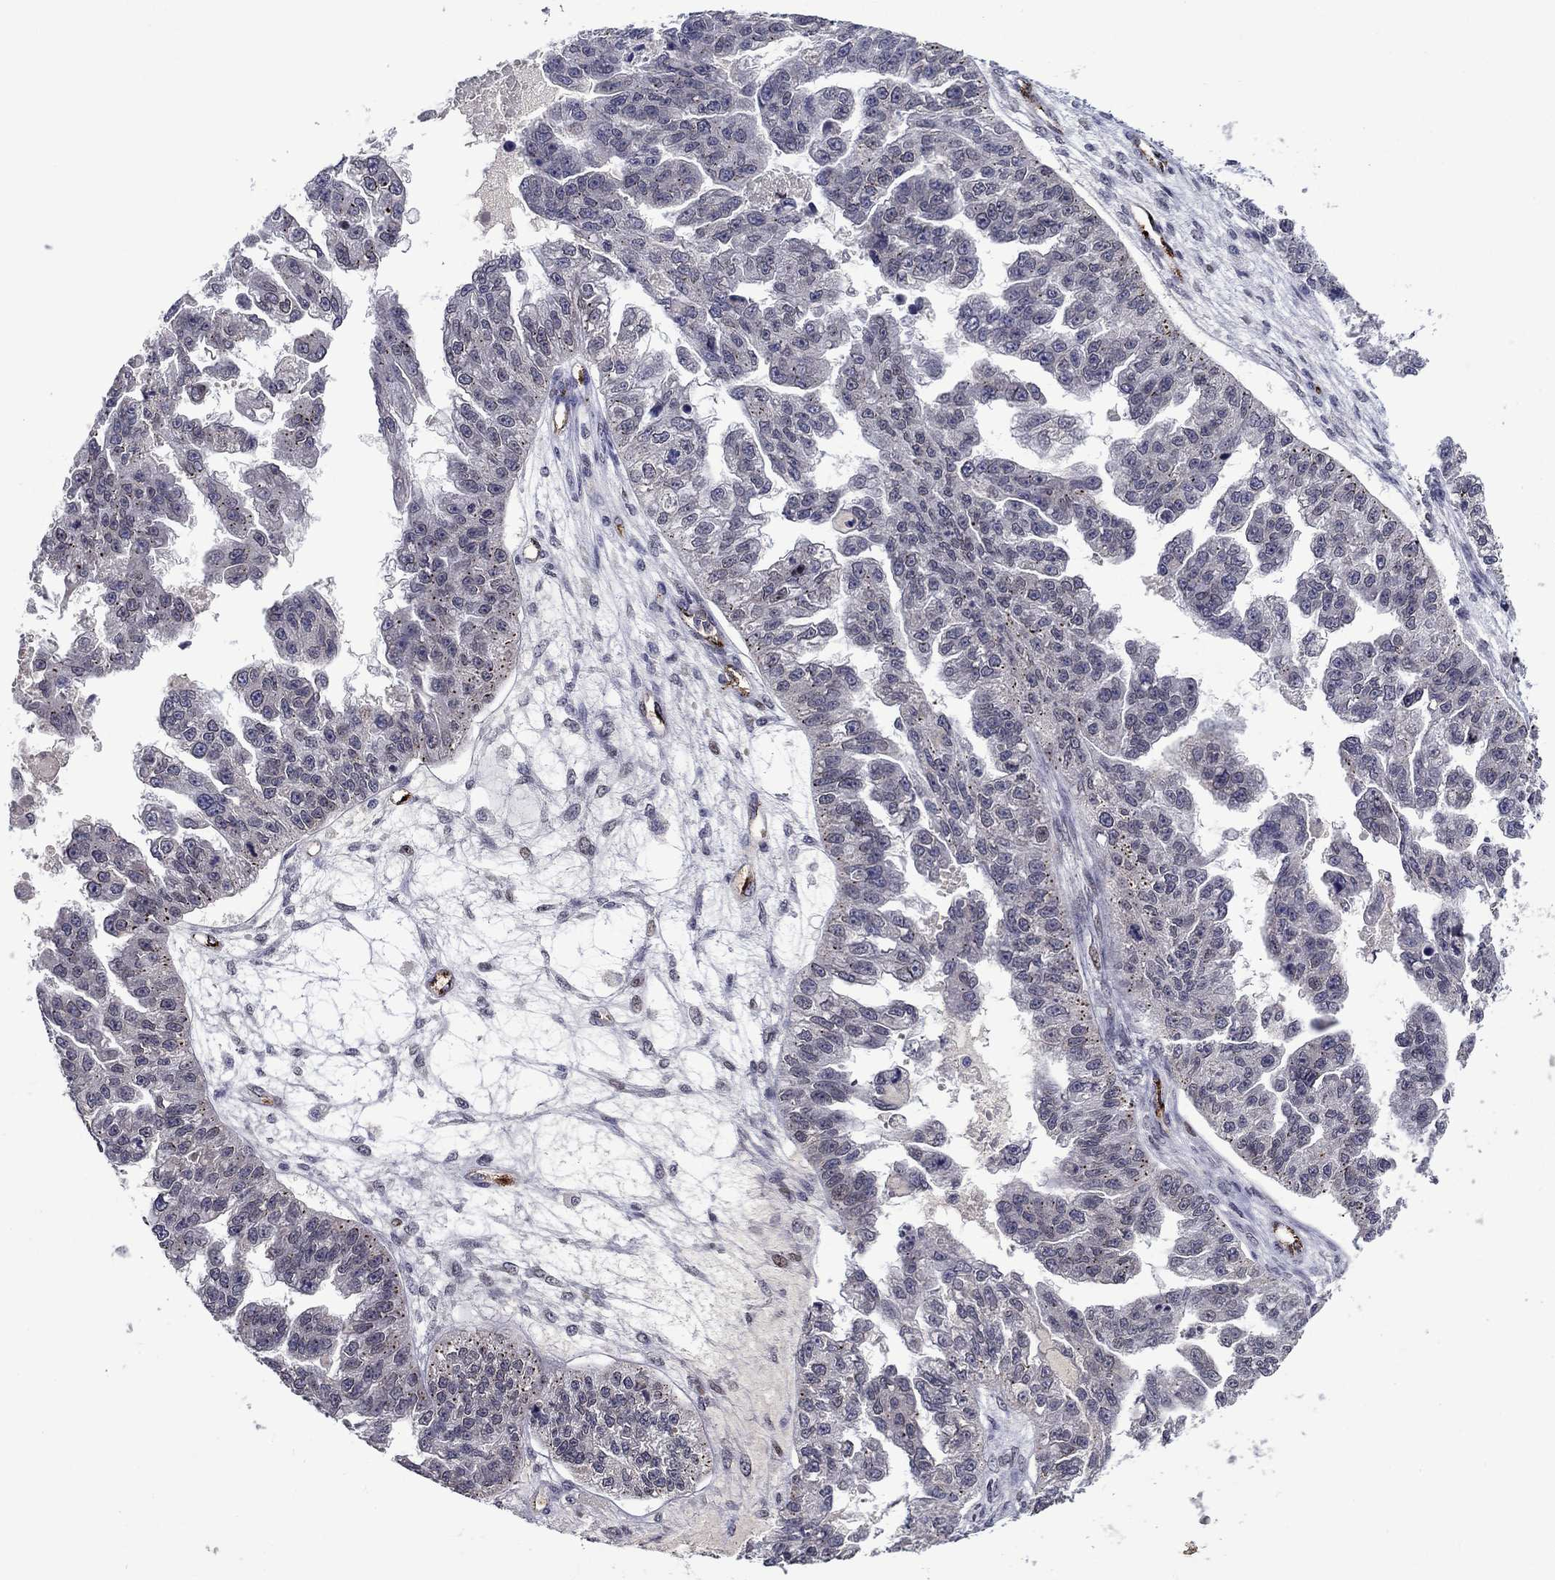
{"staining": {"intensity": "negative", "quantity": "none", "location": "none"}, "tissue": "ovarian cancer", "cell_type": "Tumor cells", "image_type": "cancer", "snomed": [{"axis": "morphology", "description": "Cystadenocarcinoma, serous, NOS"}, {"axis": "topography", "description": "Ovary"}], "caption": "IHC image of neoplastic tissue: ovarian cancer stained with DAB demonstrates no significant protein expression in tumor cells.", "gene": "SLITRK1", "patient": {"sex": "female", "age": 58}}